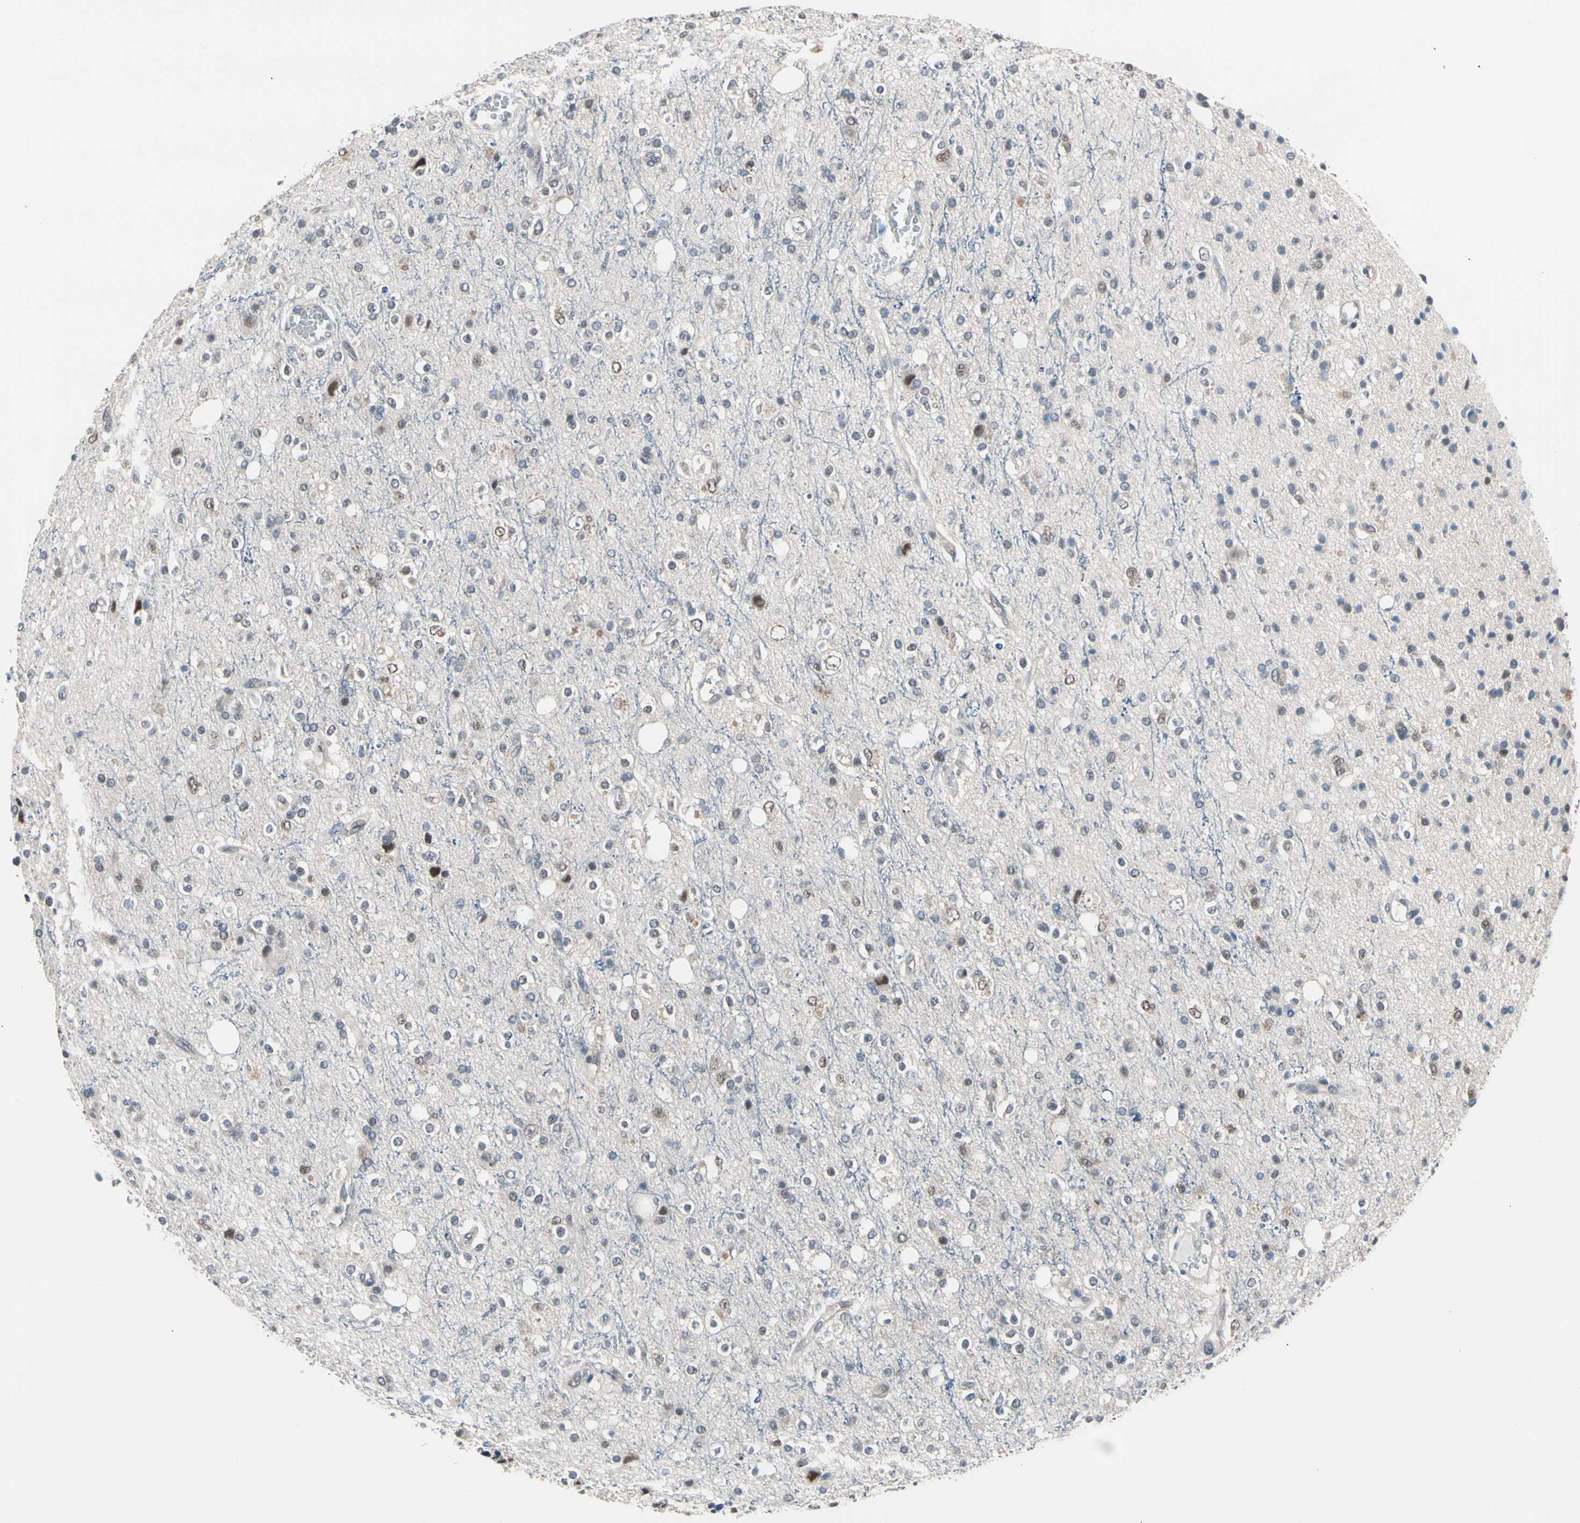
{"staining": {"intensity": "moderate", "quantity": "<25%", "location": "cytoplasmic/membranous,nuclear"}, "tissue": "glioma", "cell_type": "Tumor cells", "image_type": "cancer", "snomed": [{"axis": "morphology", "description": "Glioma, malignant, High grade"}, {"axis": "topography", "description": "Brain"}], "caption": "A brown stain highlights moderate cytoplasmic/membranous and nuclear positivity of a protein in glioma tumor cells.", "gene": "PSMA2", "patient": {"sex": "male", "age": 47}}